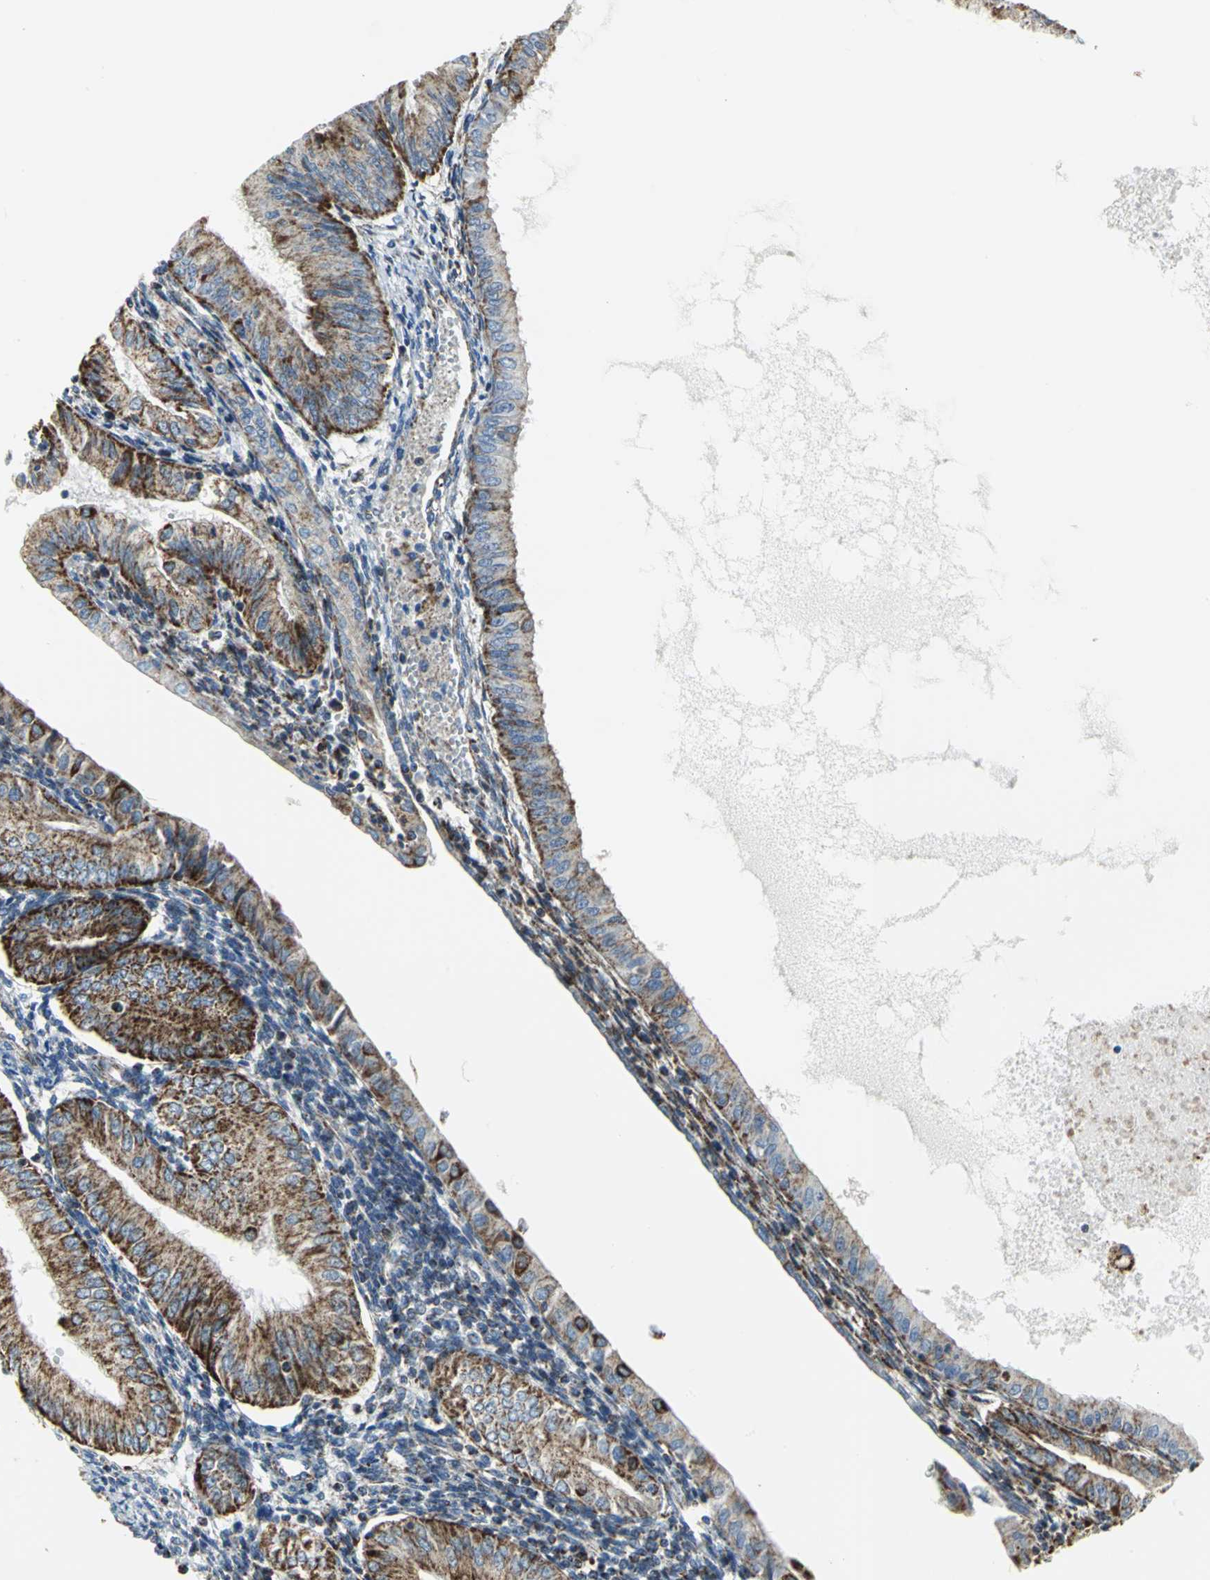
{"staining": {"intensity": "moderate", "quantity": ">75%", "location": "cytoplasmic/membranous"}, "tissue": "endometrial cancer", "cell_type": "Tumor cells", "image_type": "cancer", "snomed": [{"axis": "morphology", "description": "Adenocarcinoma, NOS"}, {"axis": "topography", "description": "Endometrium"}], "caption": "Moderate cytoplasmic/membranous protein positivity is present in about >75% of tumor cells in endometrial cancer (adenocarcinoma).", "gene": "NTRK1", "patient": {"sex": "female", "age": 53}}